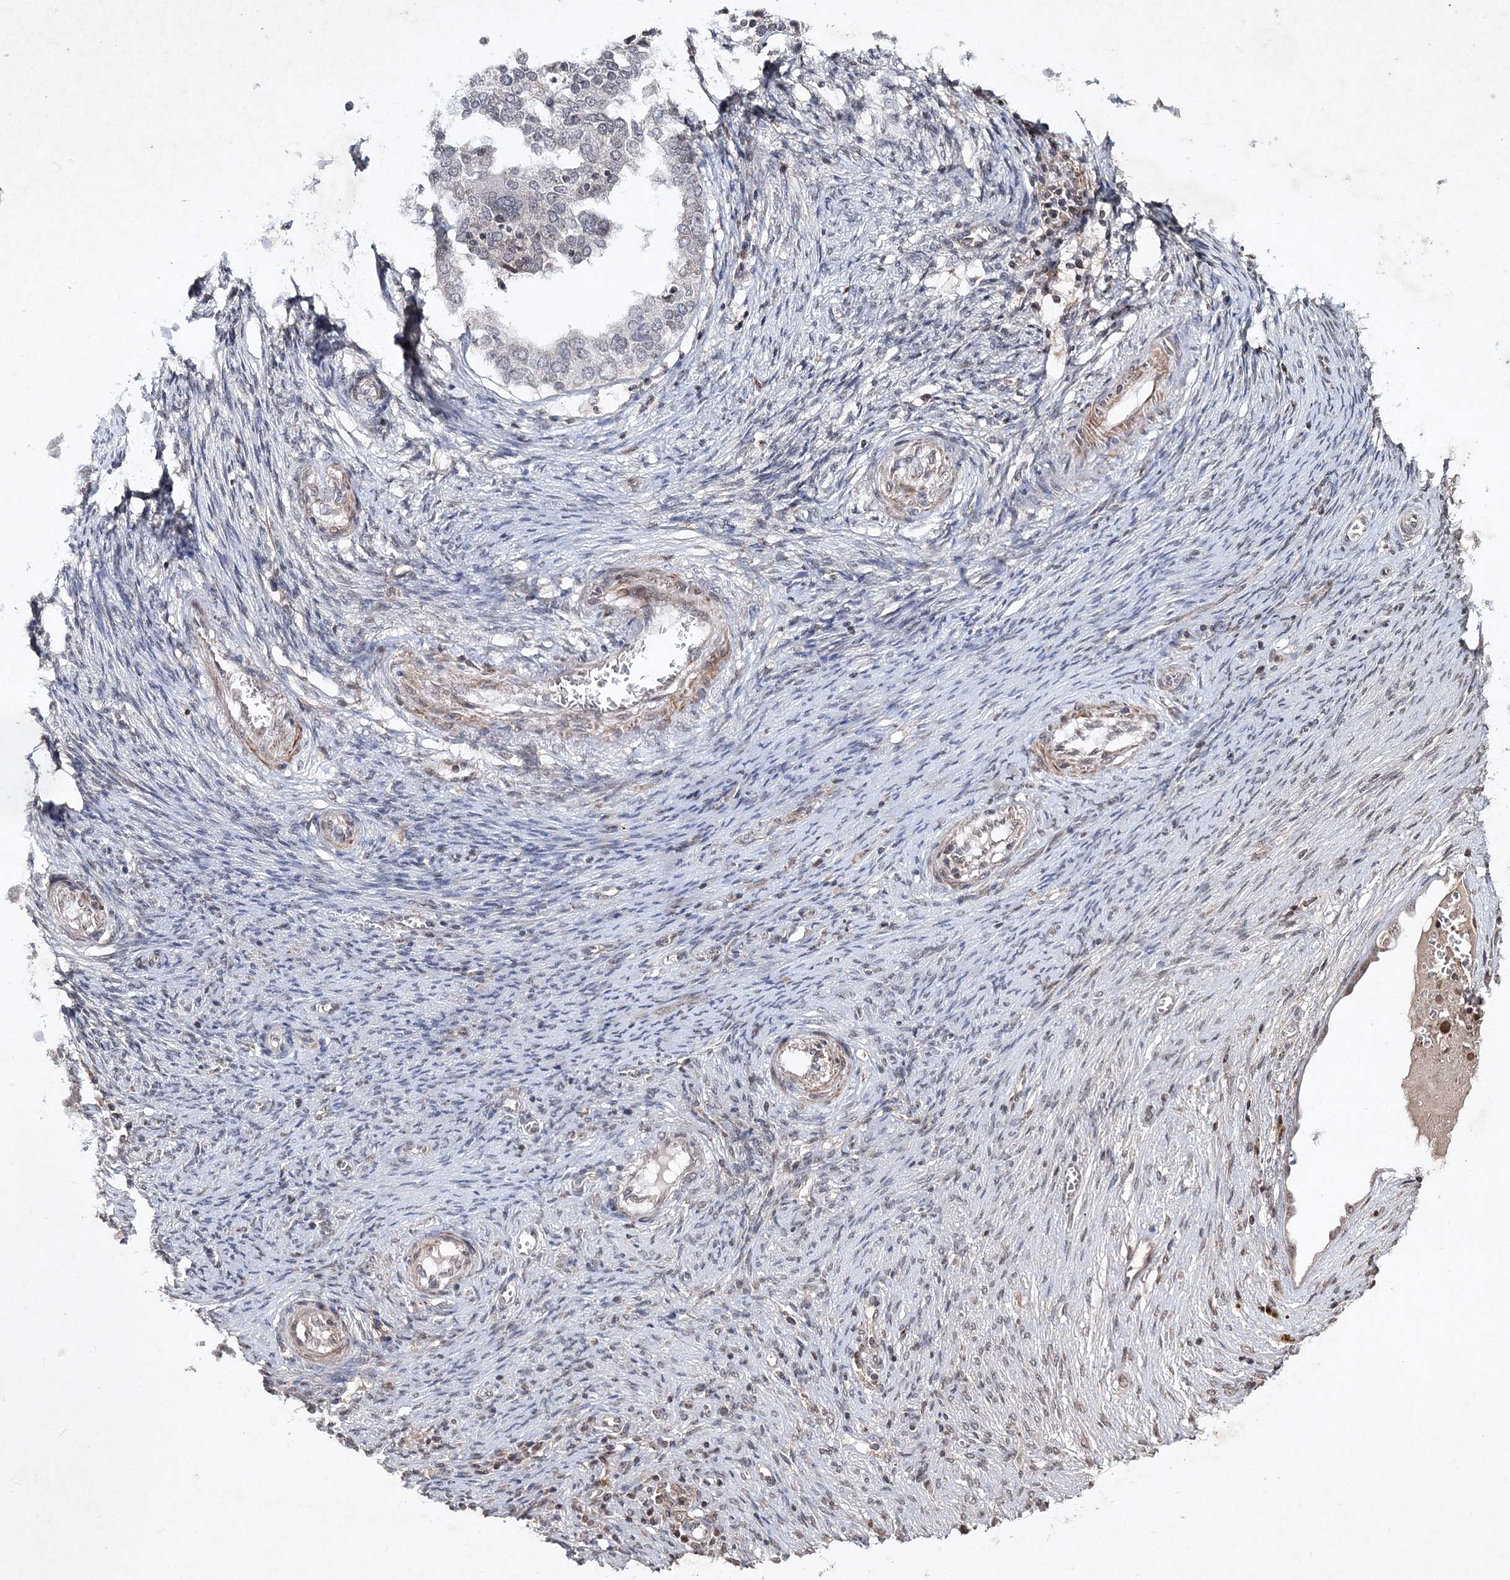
{"staining": {"intensity": "weak", "quantity": "<25%", "location": "nuclear"}, "tissue": "ovarian cancer", "cell_type": "Tumor cells", "image_type": "cancer", "snomed": [{"axis": "morphology", "description": "Cystadenocarcinoma, serous, NOS"}, {"axis": "topography", "description": "Ovary"}], "caption": "Photomicrograph shows no protein staining in tumor cells of ovarian serous cystadenocarcinoma tissue.", "gene": "SOWAHB", "patient": {"sex": "female", "age": 44}}